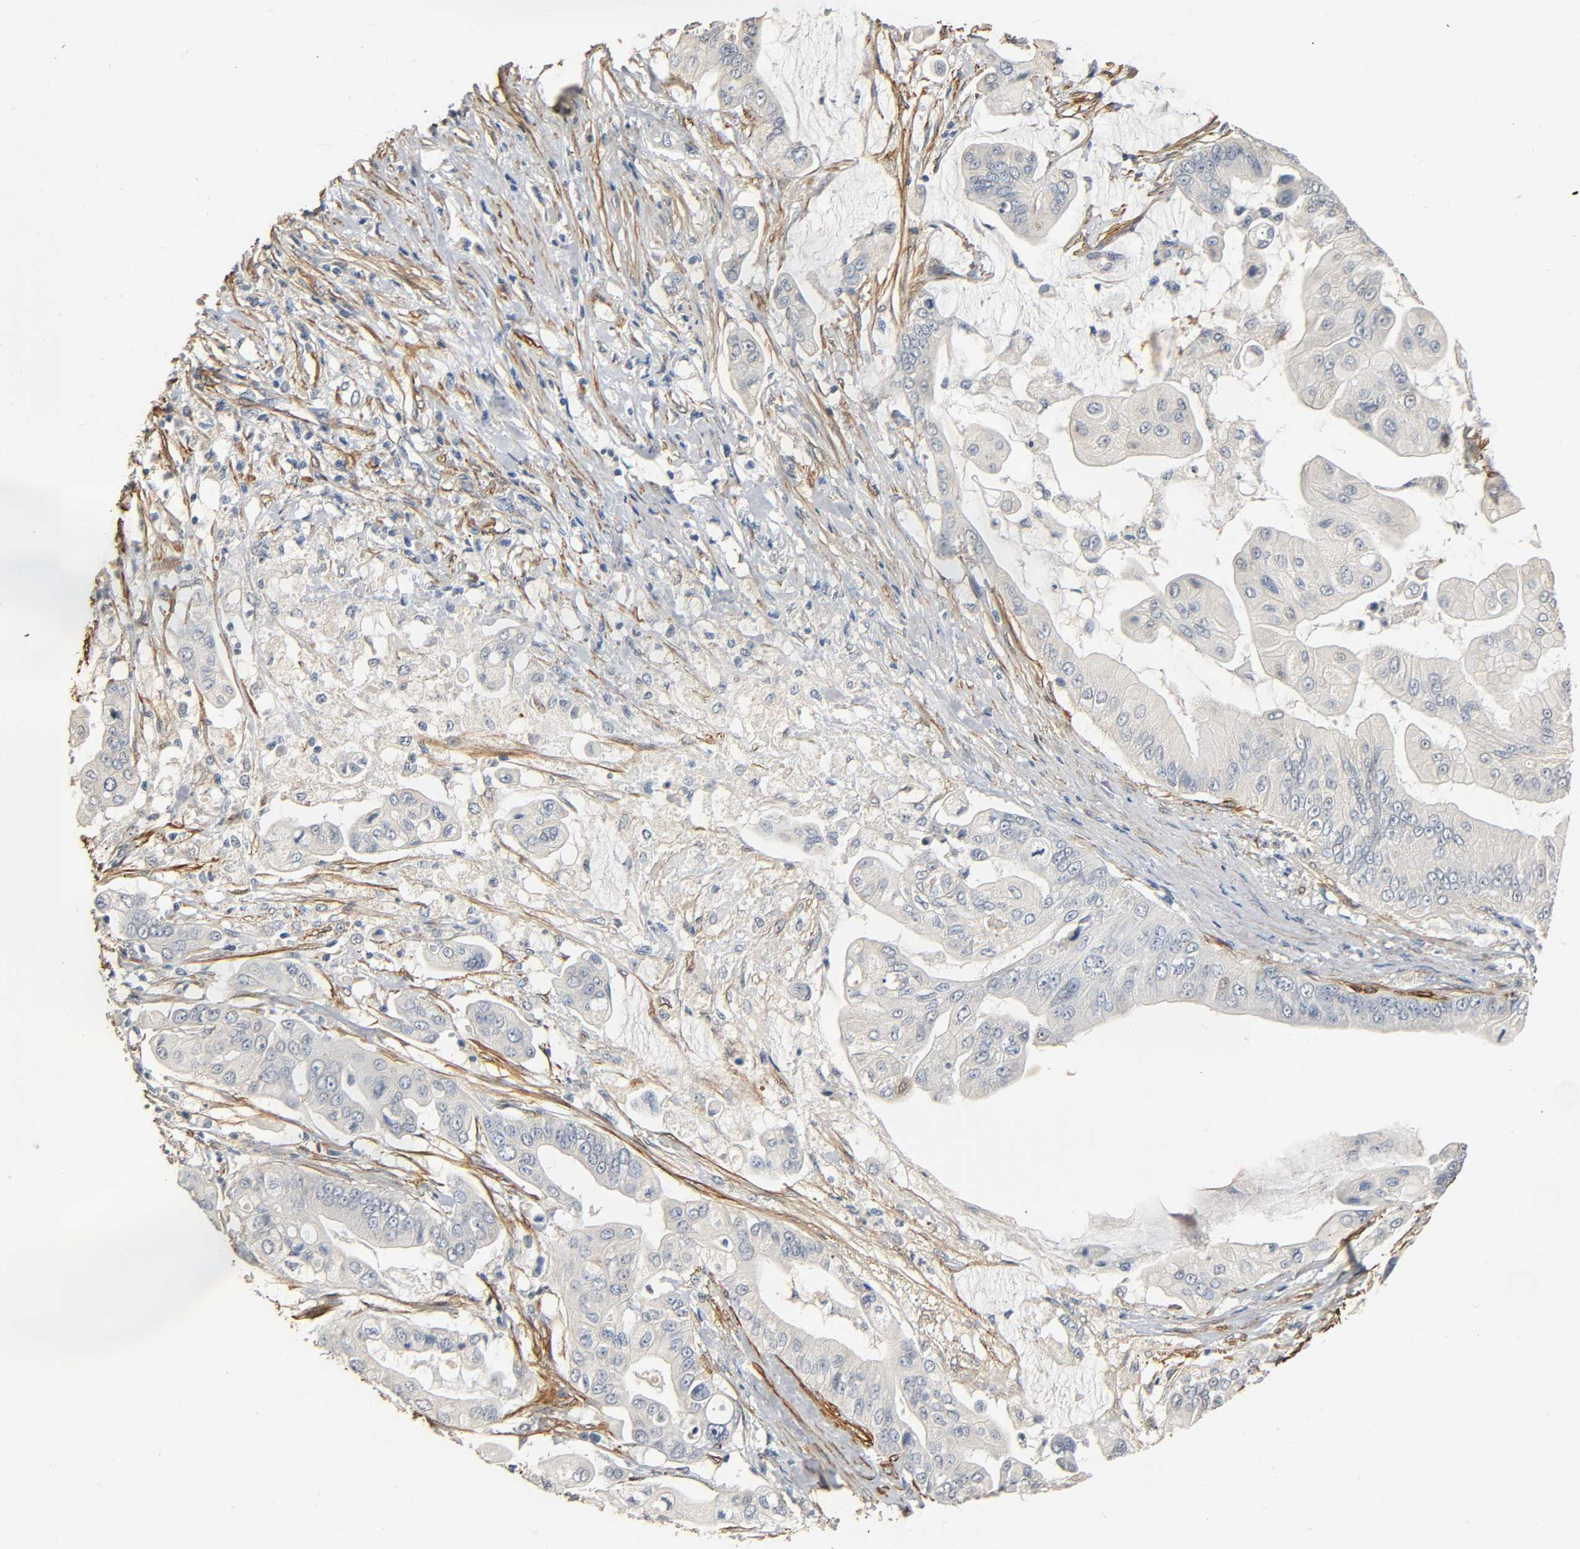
{"staining": {"intensity": "negative", "quantity": "none", "location": "none"}, "tissue": "pancreatic cancer", "cell_type": "Tumor cells", "image_type": "cancer", "snomed": [{"axis": "morphology", "description": "Adenocarcinoma, NOS"}, {"axis": "topography", "description": "Pancreas"}], "caption": "Immunohistochemical staining of human adenocarcinoma (pancreatic) shows no significant expression in tumor cells.", "gene": "GSTA3", "patient": {"sex": "female", "age": 75}}